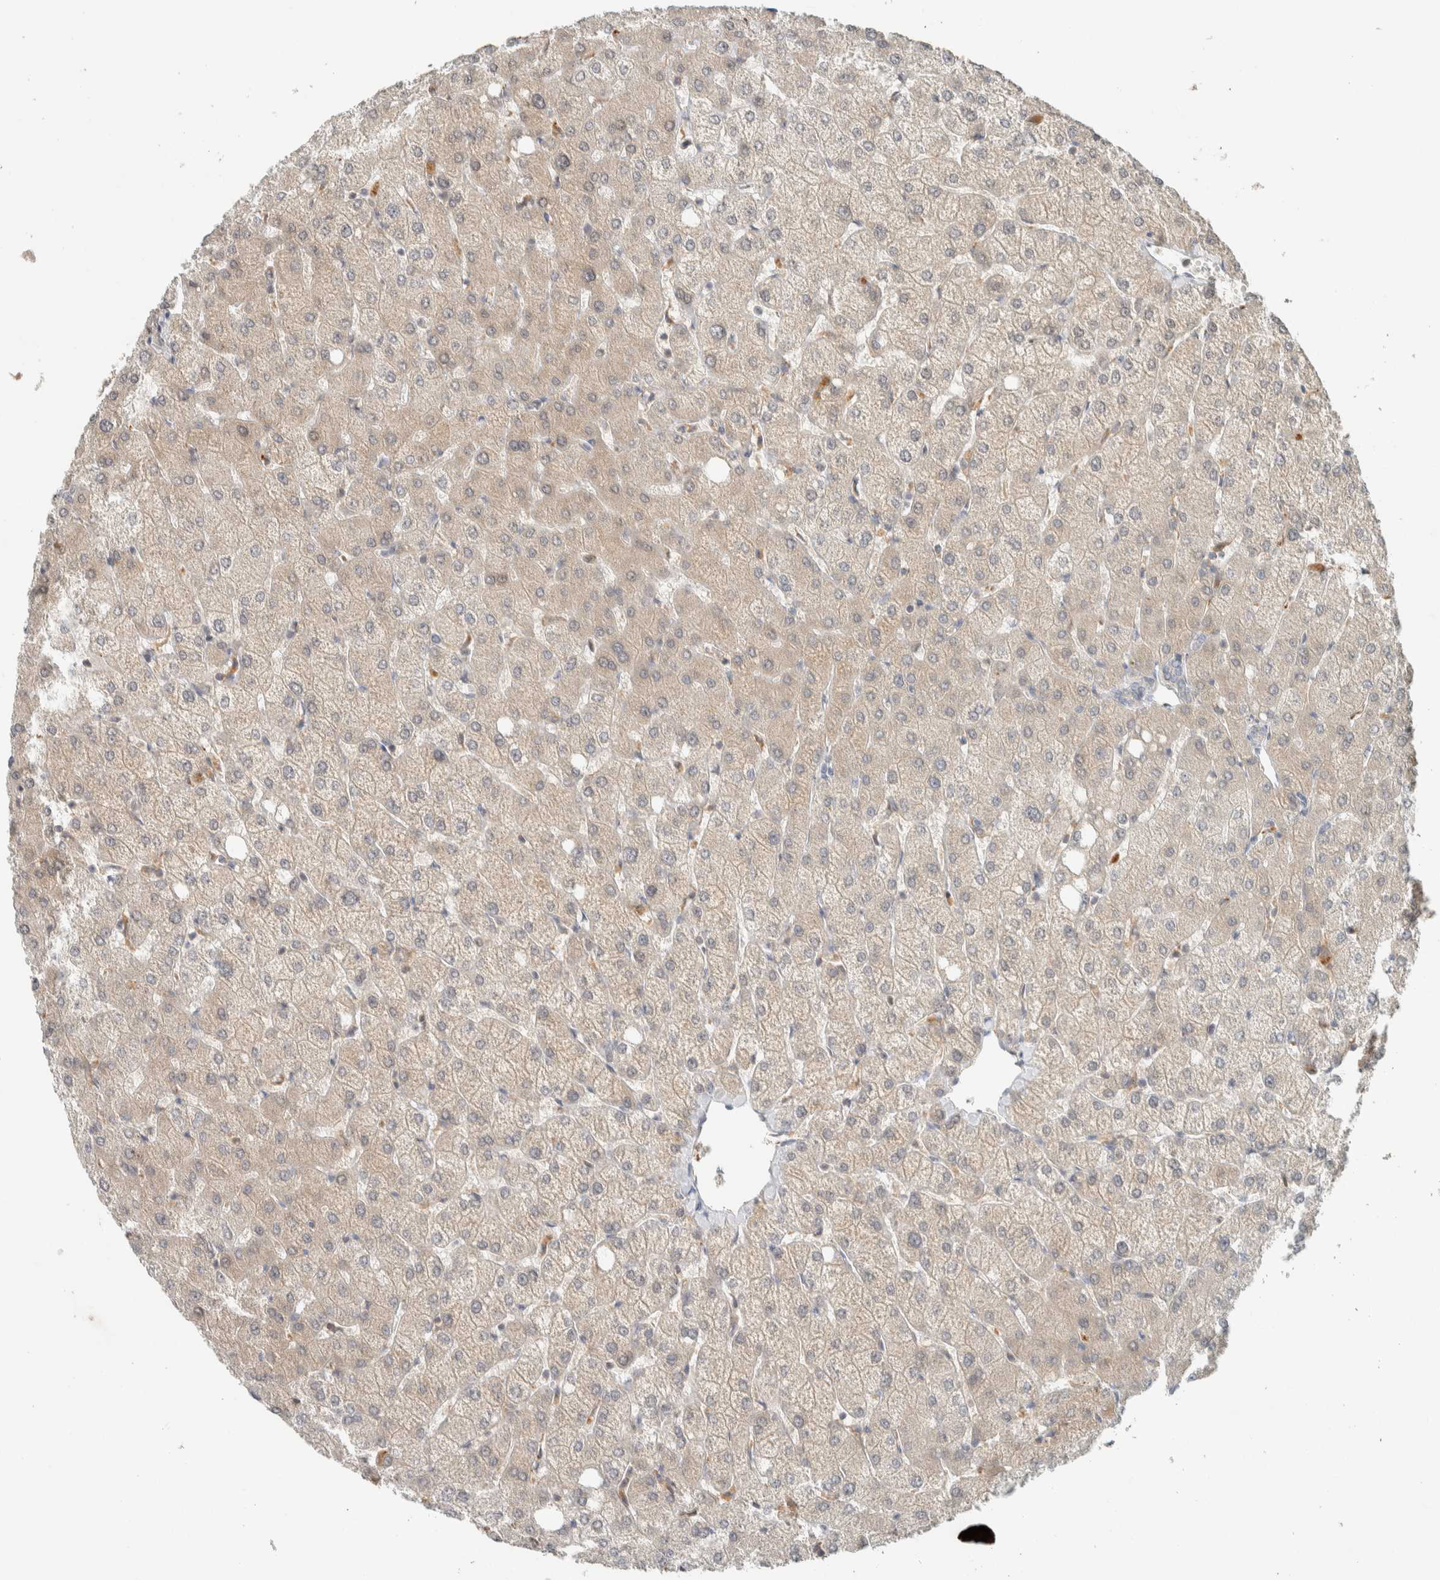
{"staining": {"intensity": "negative", "quantity": "none", "location": "none"}, "tissue": "liver", "cell_type": "Cholangiocytes", "image_type": "normal", "snomed": [{"axis": "morphology", "description": "Normal tissue, NOS"}, {"axis": "topography", "description": "Liver"}], "caption": "IHC of unremarkable liver reveals no positivity in cholangiocytes.", "gene": "PDE7B", "patient": {"sex": "female", "age": 54}}